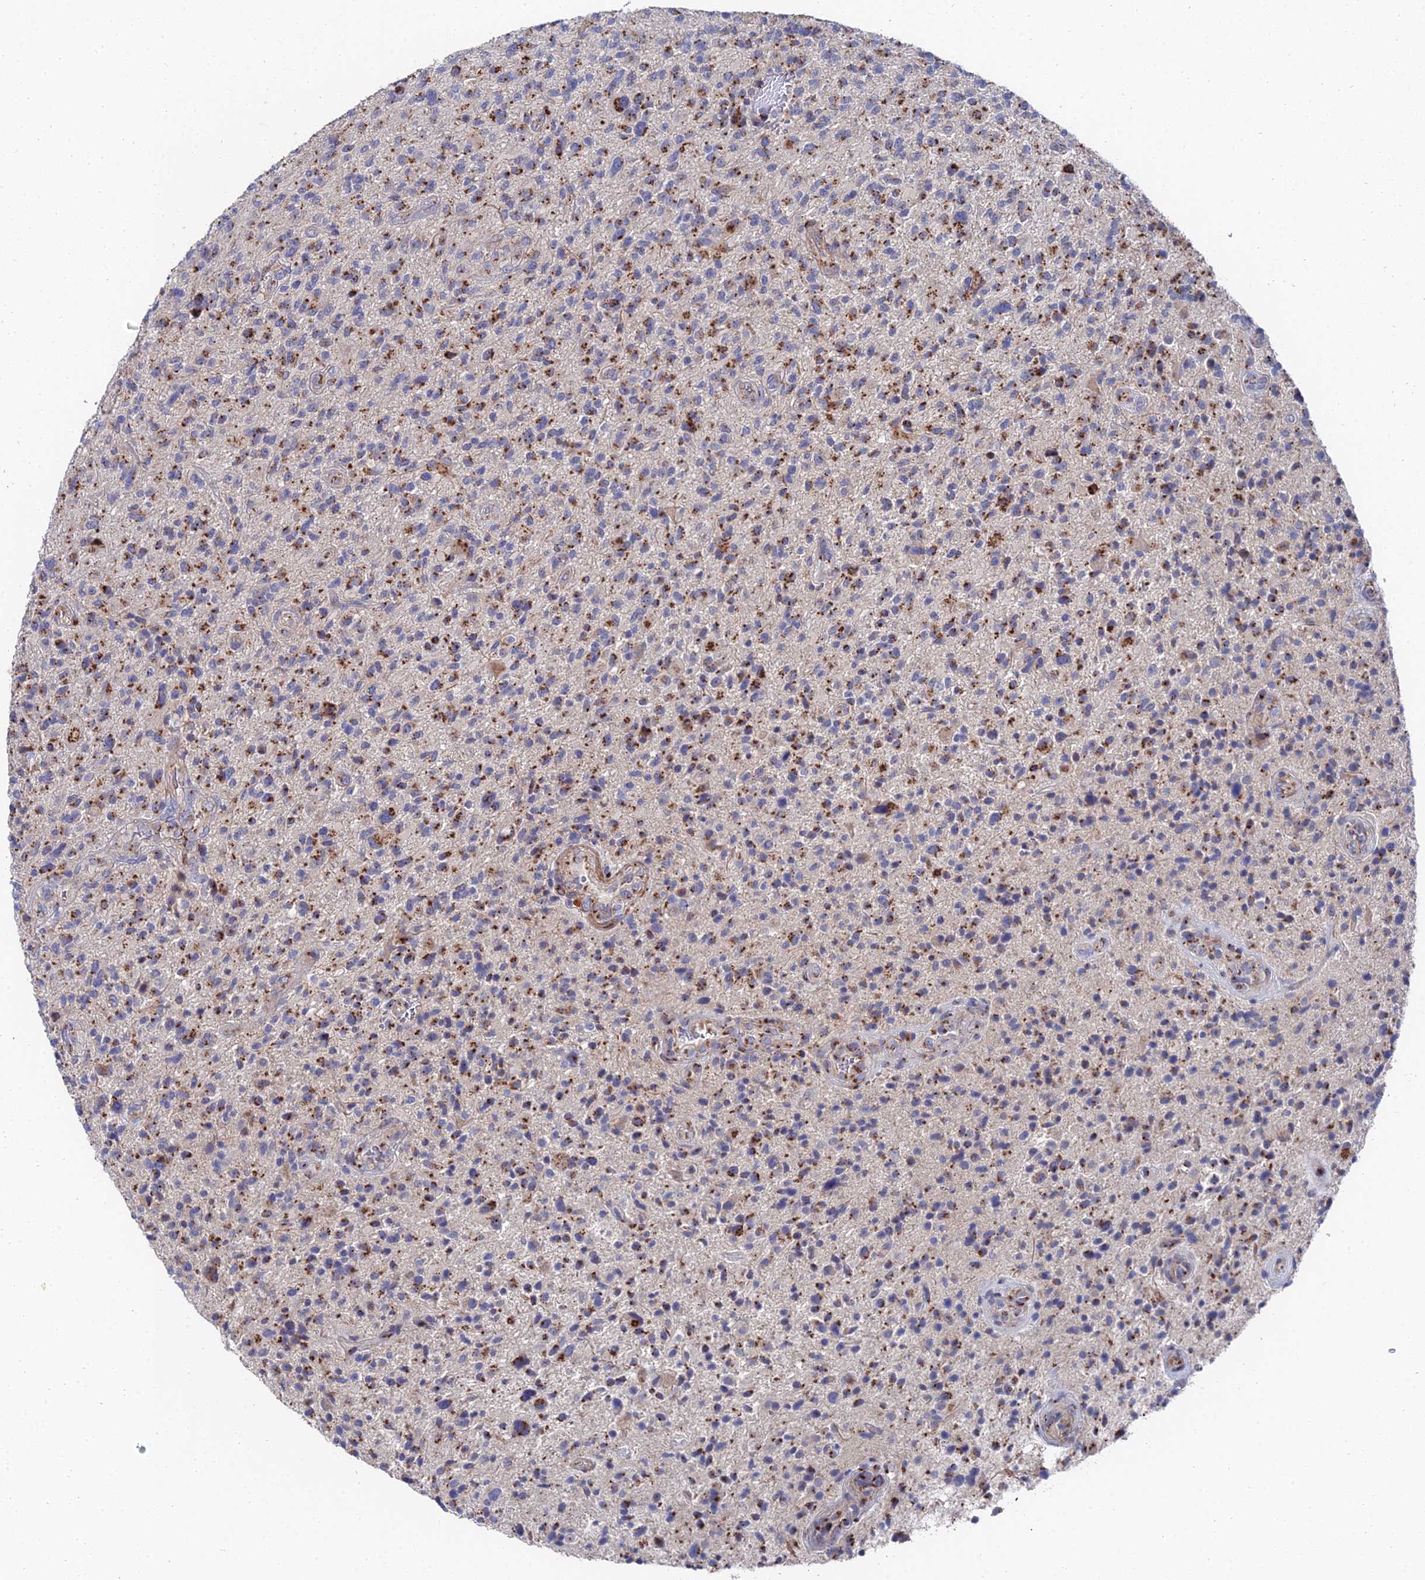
{"staining": {"intensity": "moderate", "quantity": "25%-75%", "location": "cytoplasmic/membranous"}, "tissue": "glioma", "cell_type": "Tumor cells", "image_type": "cancer", "snomed": [{"axis": "morphology", "description": "Glioma, malignant, High grade"}, {"axis": "topography", "description": "Brain"}], "caption": "Moderate cytoplasmic/membranous expression for a protein is present in approximately 25%-75% of tumor cells of malignant glioma (high-grade) using IHC.", "gene": "BORCS8", "patient": {"sex": "male", "age": 47}}